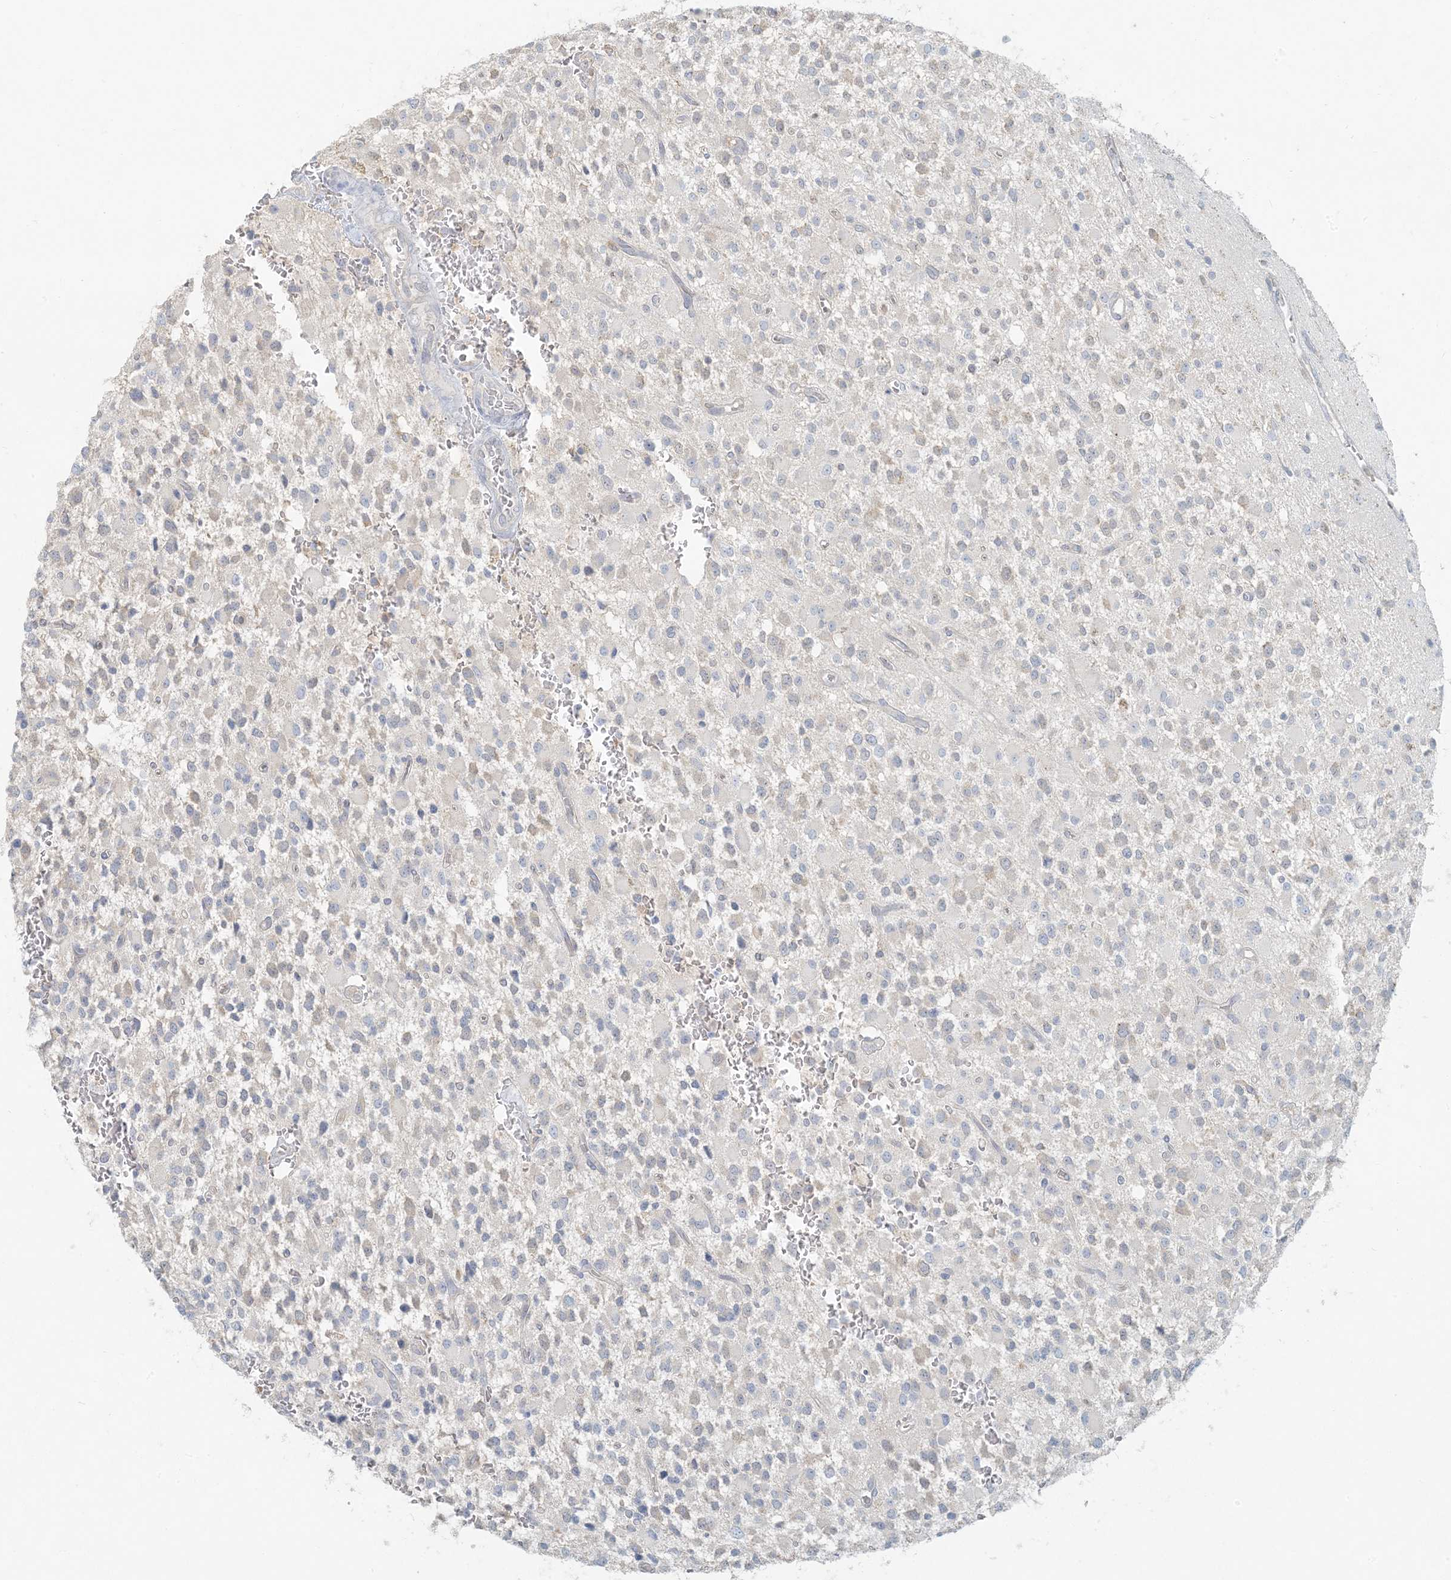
{"staining": {"intensity": "negative", "quantity": "none", "location": "none"}, "tissue": "glioma", "cell_type": "Tumor cells", "image_type": "cancer", "snomed": [{"axis": "morphology", "description": "Glioma, malignant, High grade"}, {"axis": "topography", "description": "Brain"}], "caption": "DAB (3,3'-diaminobenzidine) immunohistochemical staining of glioma shows no significant expression in tumor cells.", "gene": "HACL1", "patient": {"sex": "male", "age": 34}}